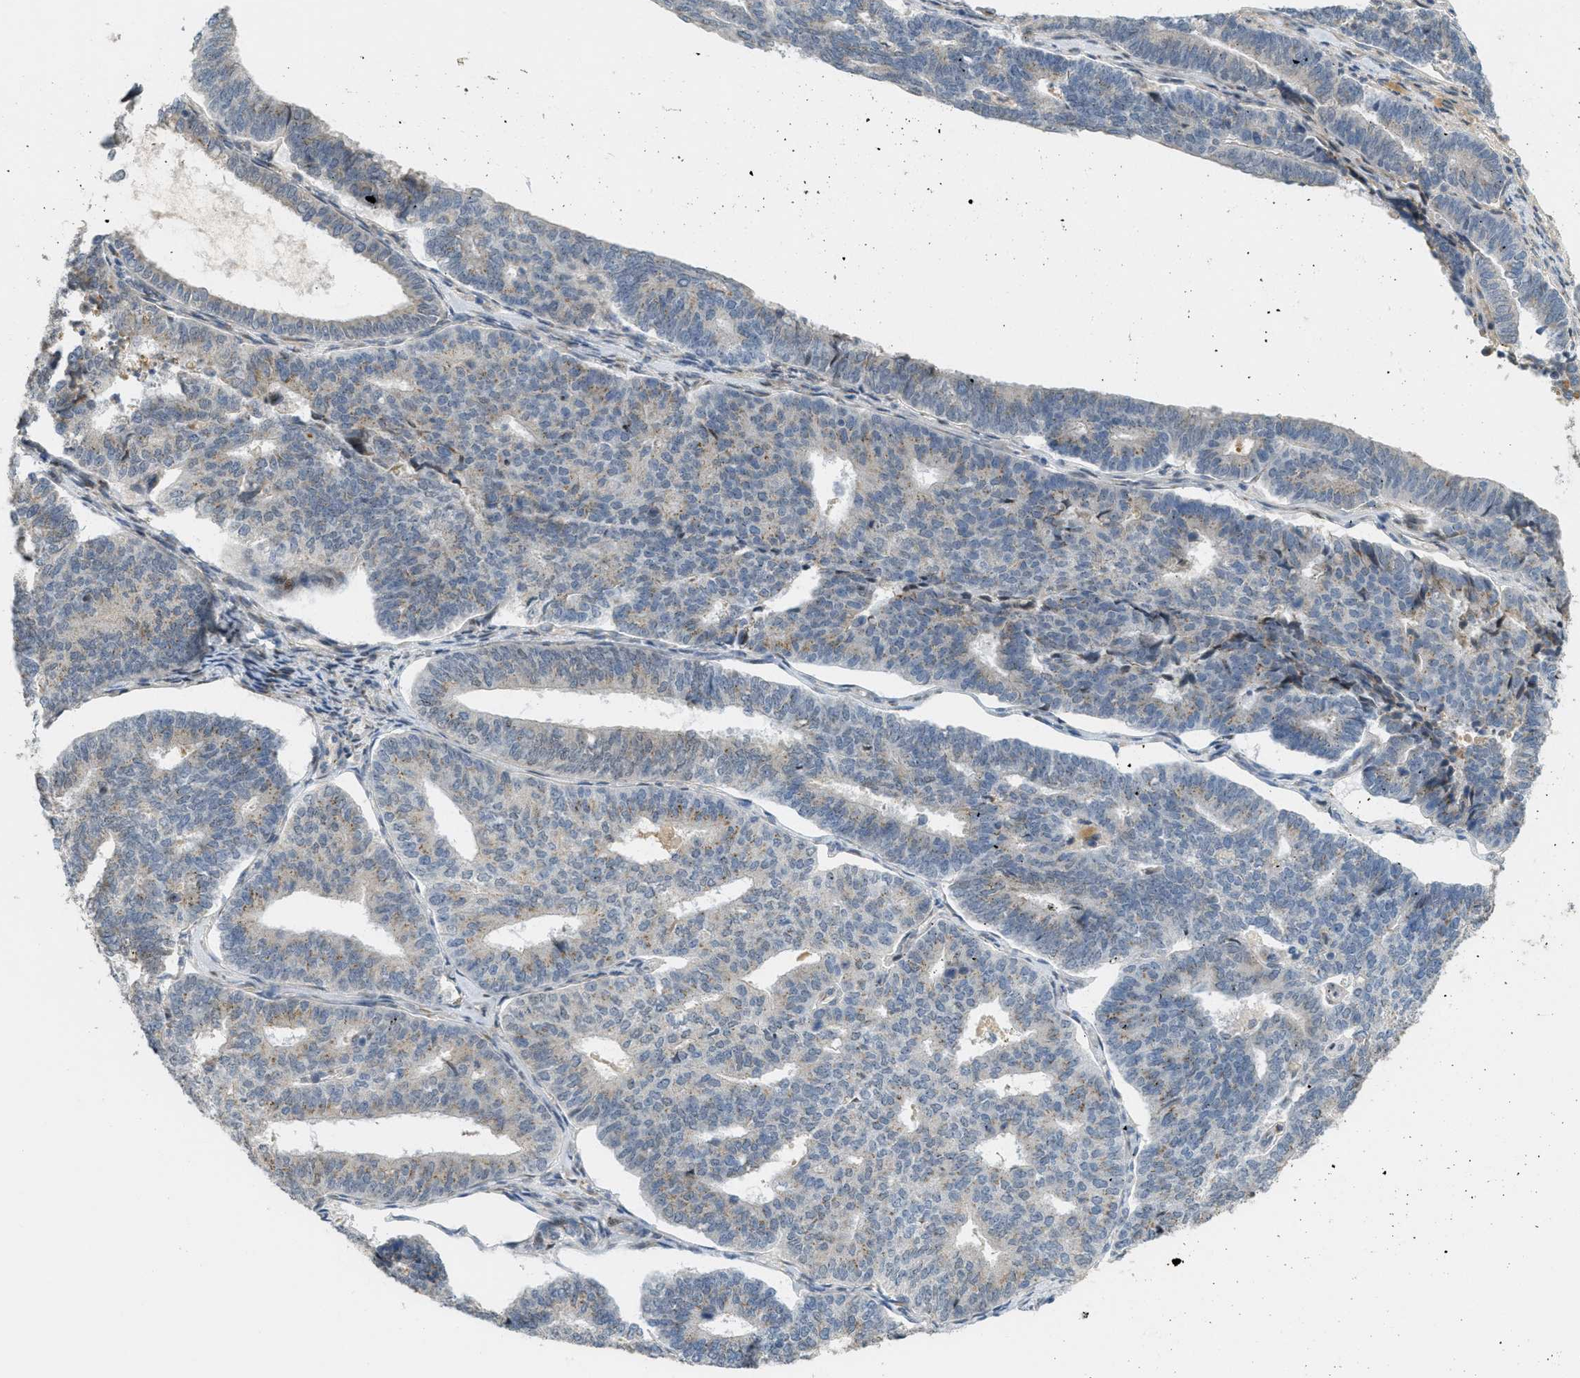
{"staining": {"intensity": "moderate", "quantity": "25%-75%", "location": "cytoplasmic/membranous"}, "tissue": "endometrial cancer", "cell_type": "Tumor cells", "image_type": "cancer", "snomed": [{"axis": "morphology", "description": "Adenocarcinoma, NOS"}, {"axis": "topography", "description": "Endometrium"}], "caption": "Human endometrial cancer stained with a protein marker displays moderate staining in tumor cells.", "gene": "ZFPL1", "patient": {"sex": "female", "age": 70}}